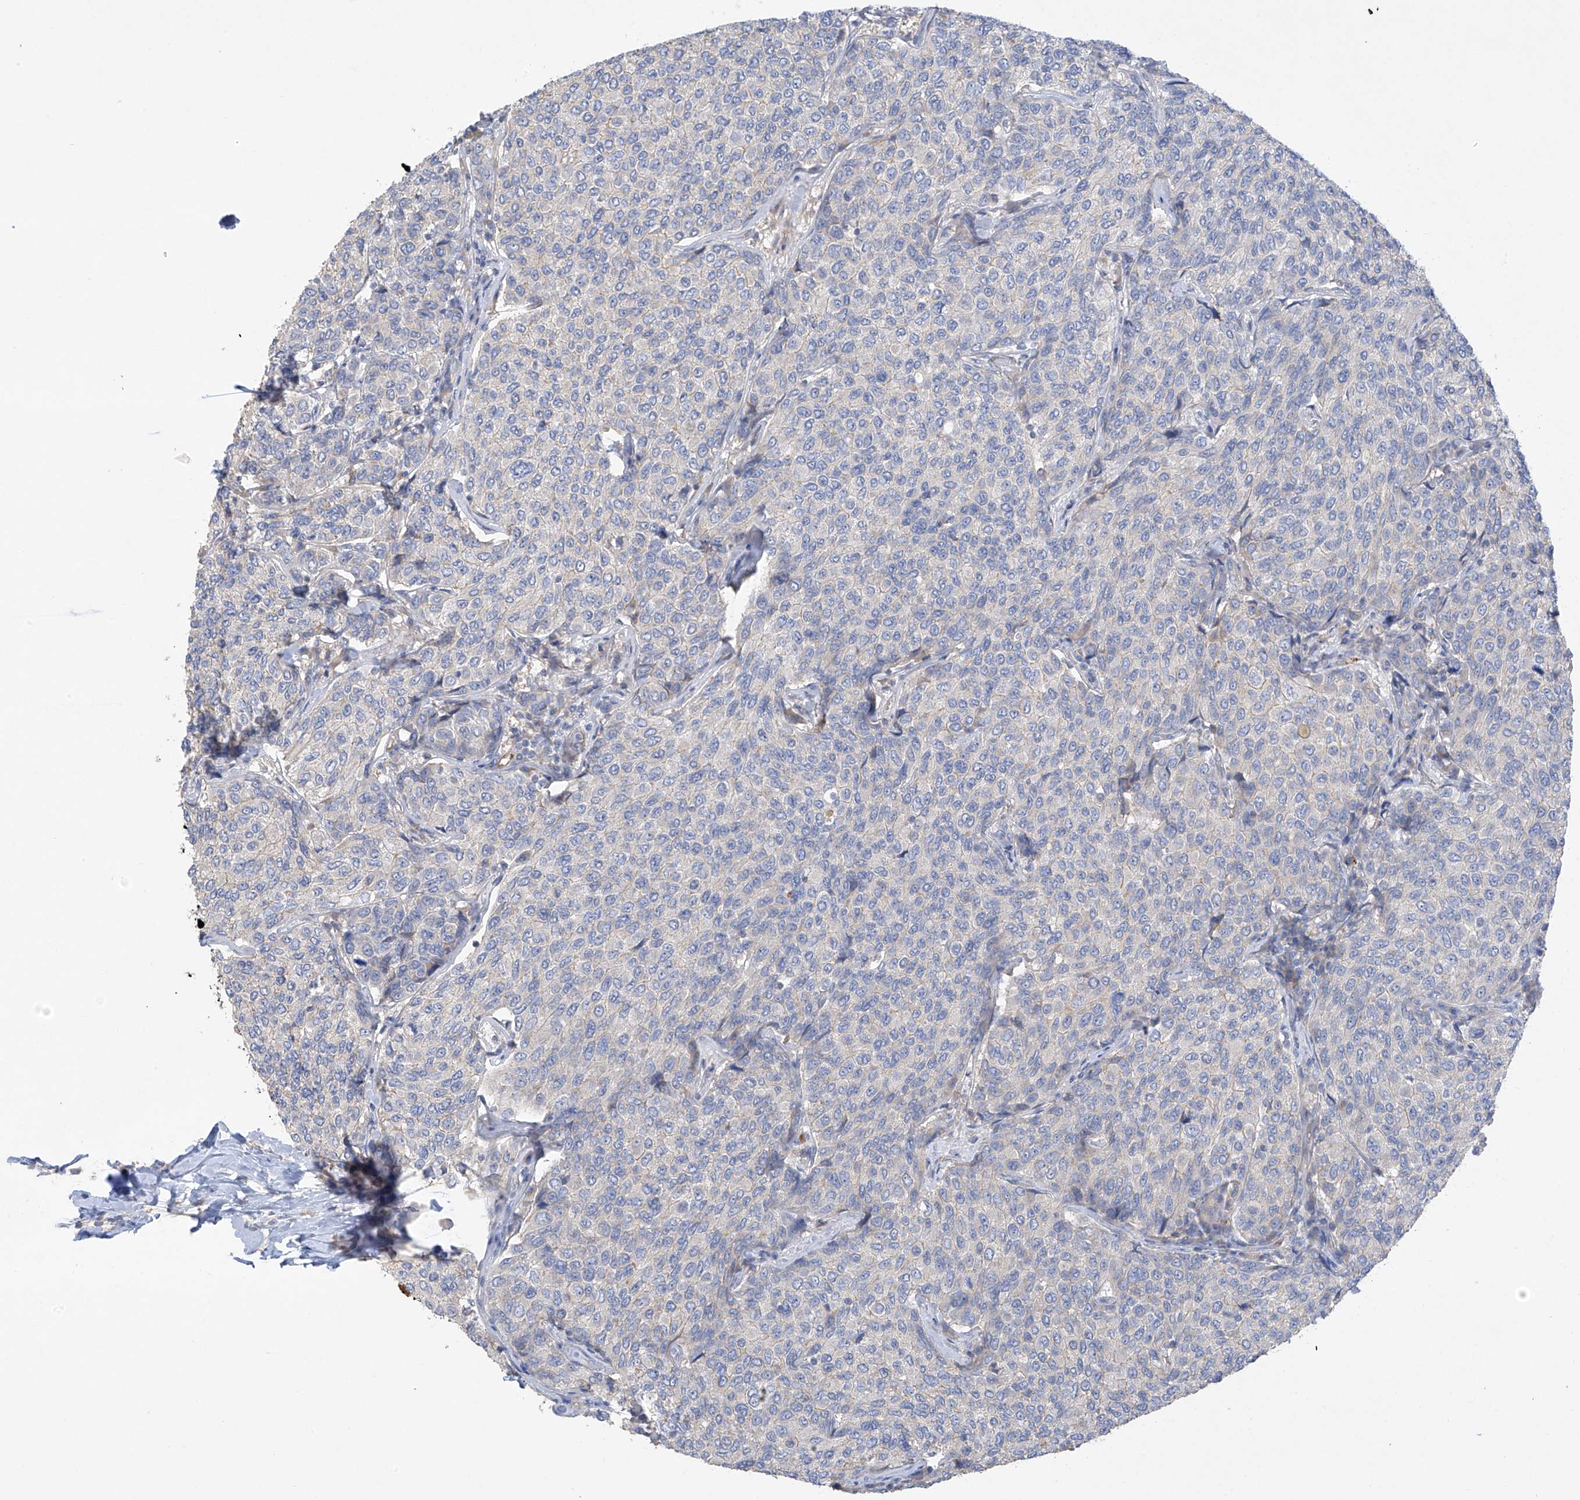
{"staining": {"intensity": "negative", "quantity": "none", "location": "none"}, "tissue": "breast cancer", "cell_type": "Tumor cells", "image_type": "cancer", "snomed": [{"axis": "morphology", "description": "Duct carcinoma"}, {"axis": "topography", "description": "Breast"}], "caption": "The micrograph displays no staining of tumor cells in breast invasive ductal carcinoma.", "gene": "PRSS12", "patient": {"sex": "female", "age": 55}}